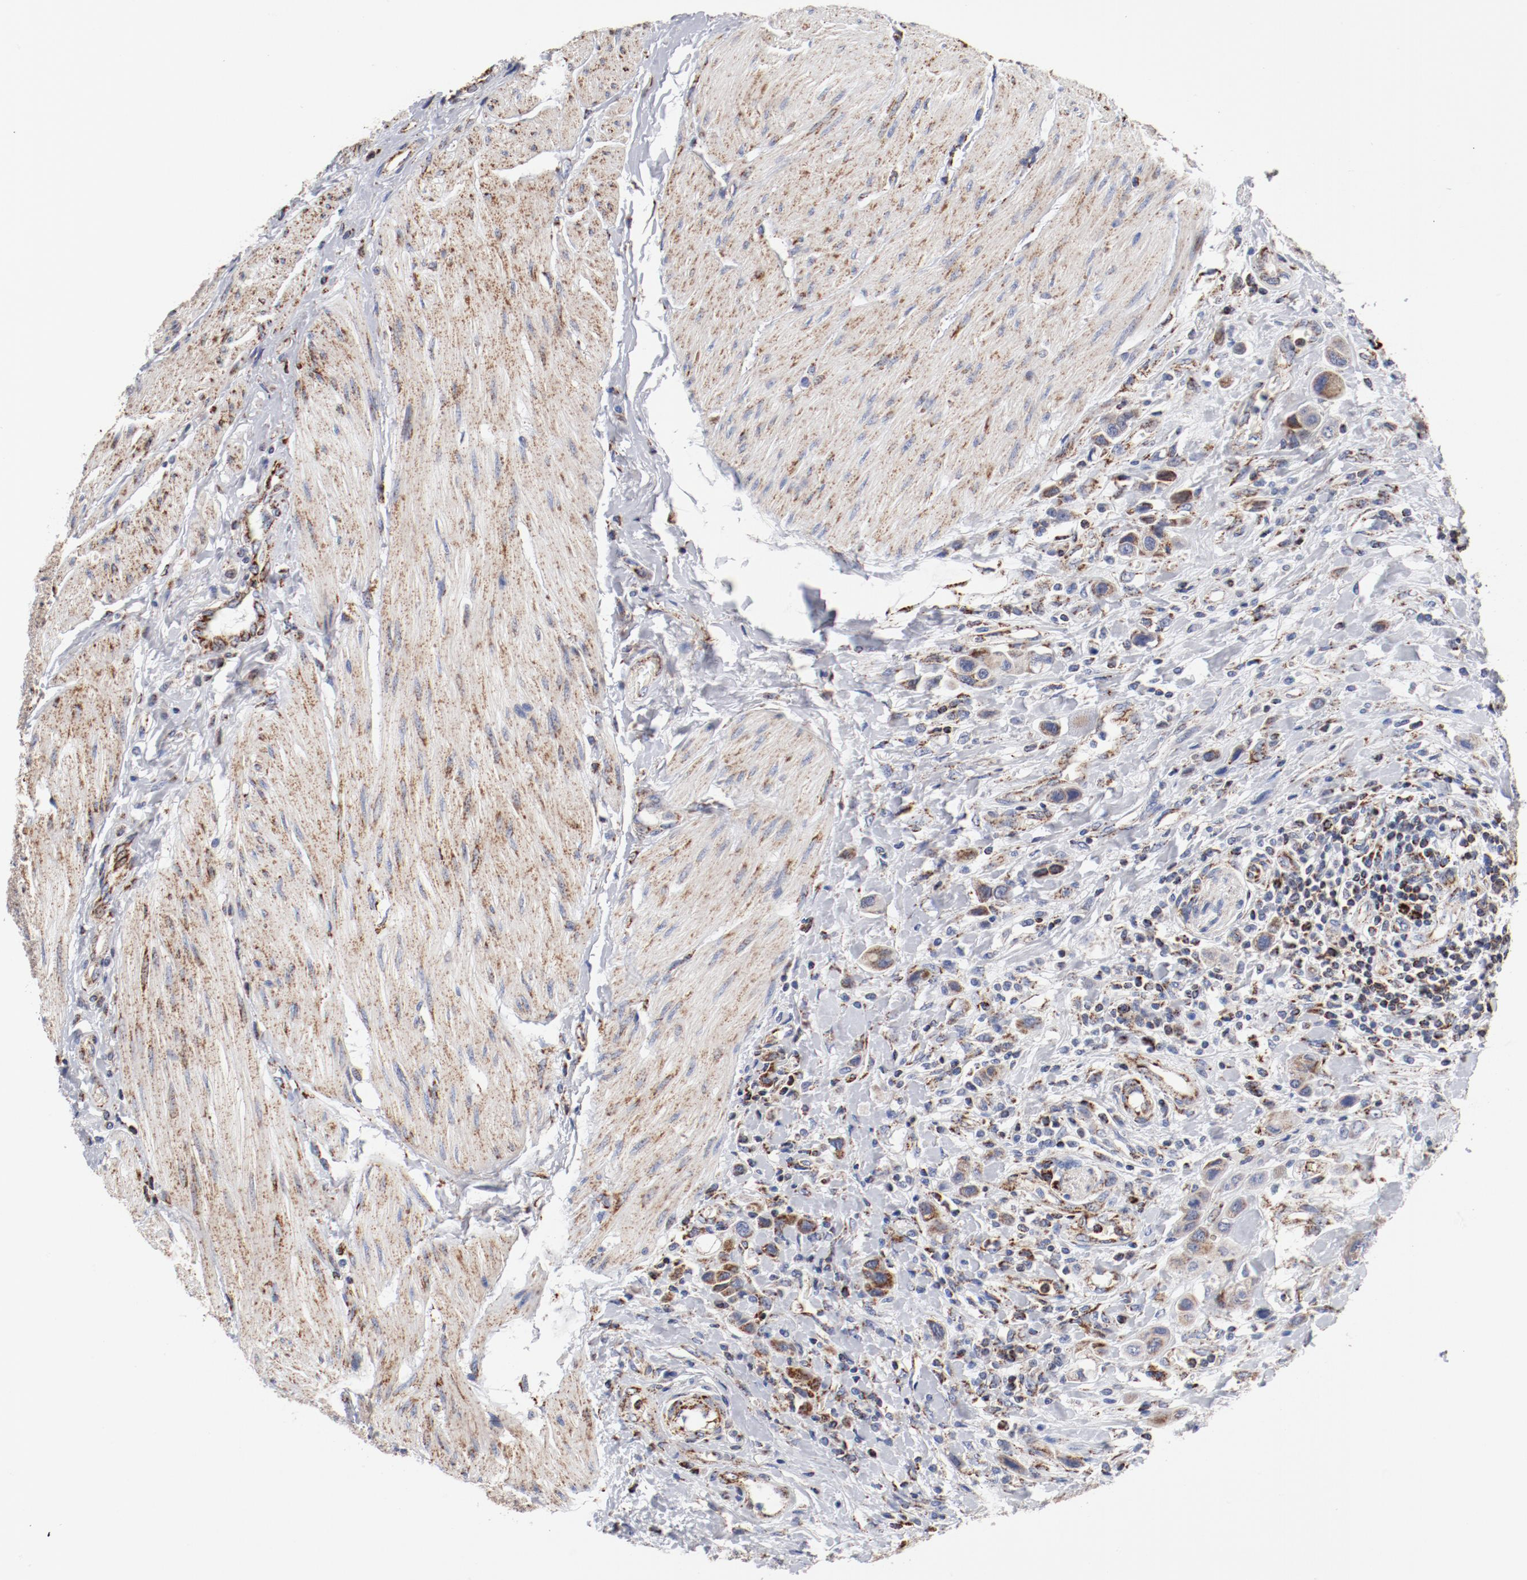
{"staining": {"intensity": "weak", "quantity": ">75%", "location": "cytoplasmic/membranous"}, "tissue": "urothelial cancer", "cell_type": "Tumor cells", "image_type": "cancer", "snomed": [{"axis": "morphology", "description": "Urothelial carcinoma, High grade"}, {"axis": "topography", "description": "Urinary bladder"}], "caption": "Human urothelial cancer stained with a protein marker reveals weak staining in tumor cells.", "gene": "NDUFV2", "patient": {"sex": "male", "age": 50}}